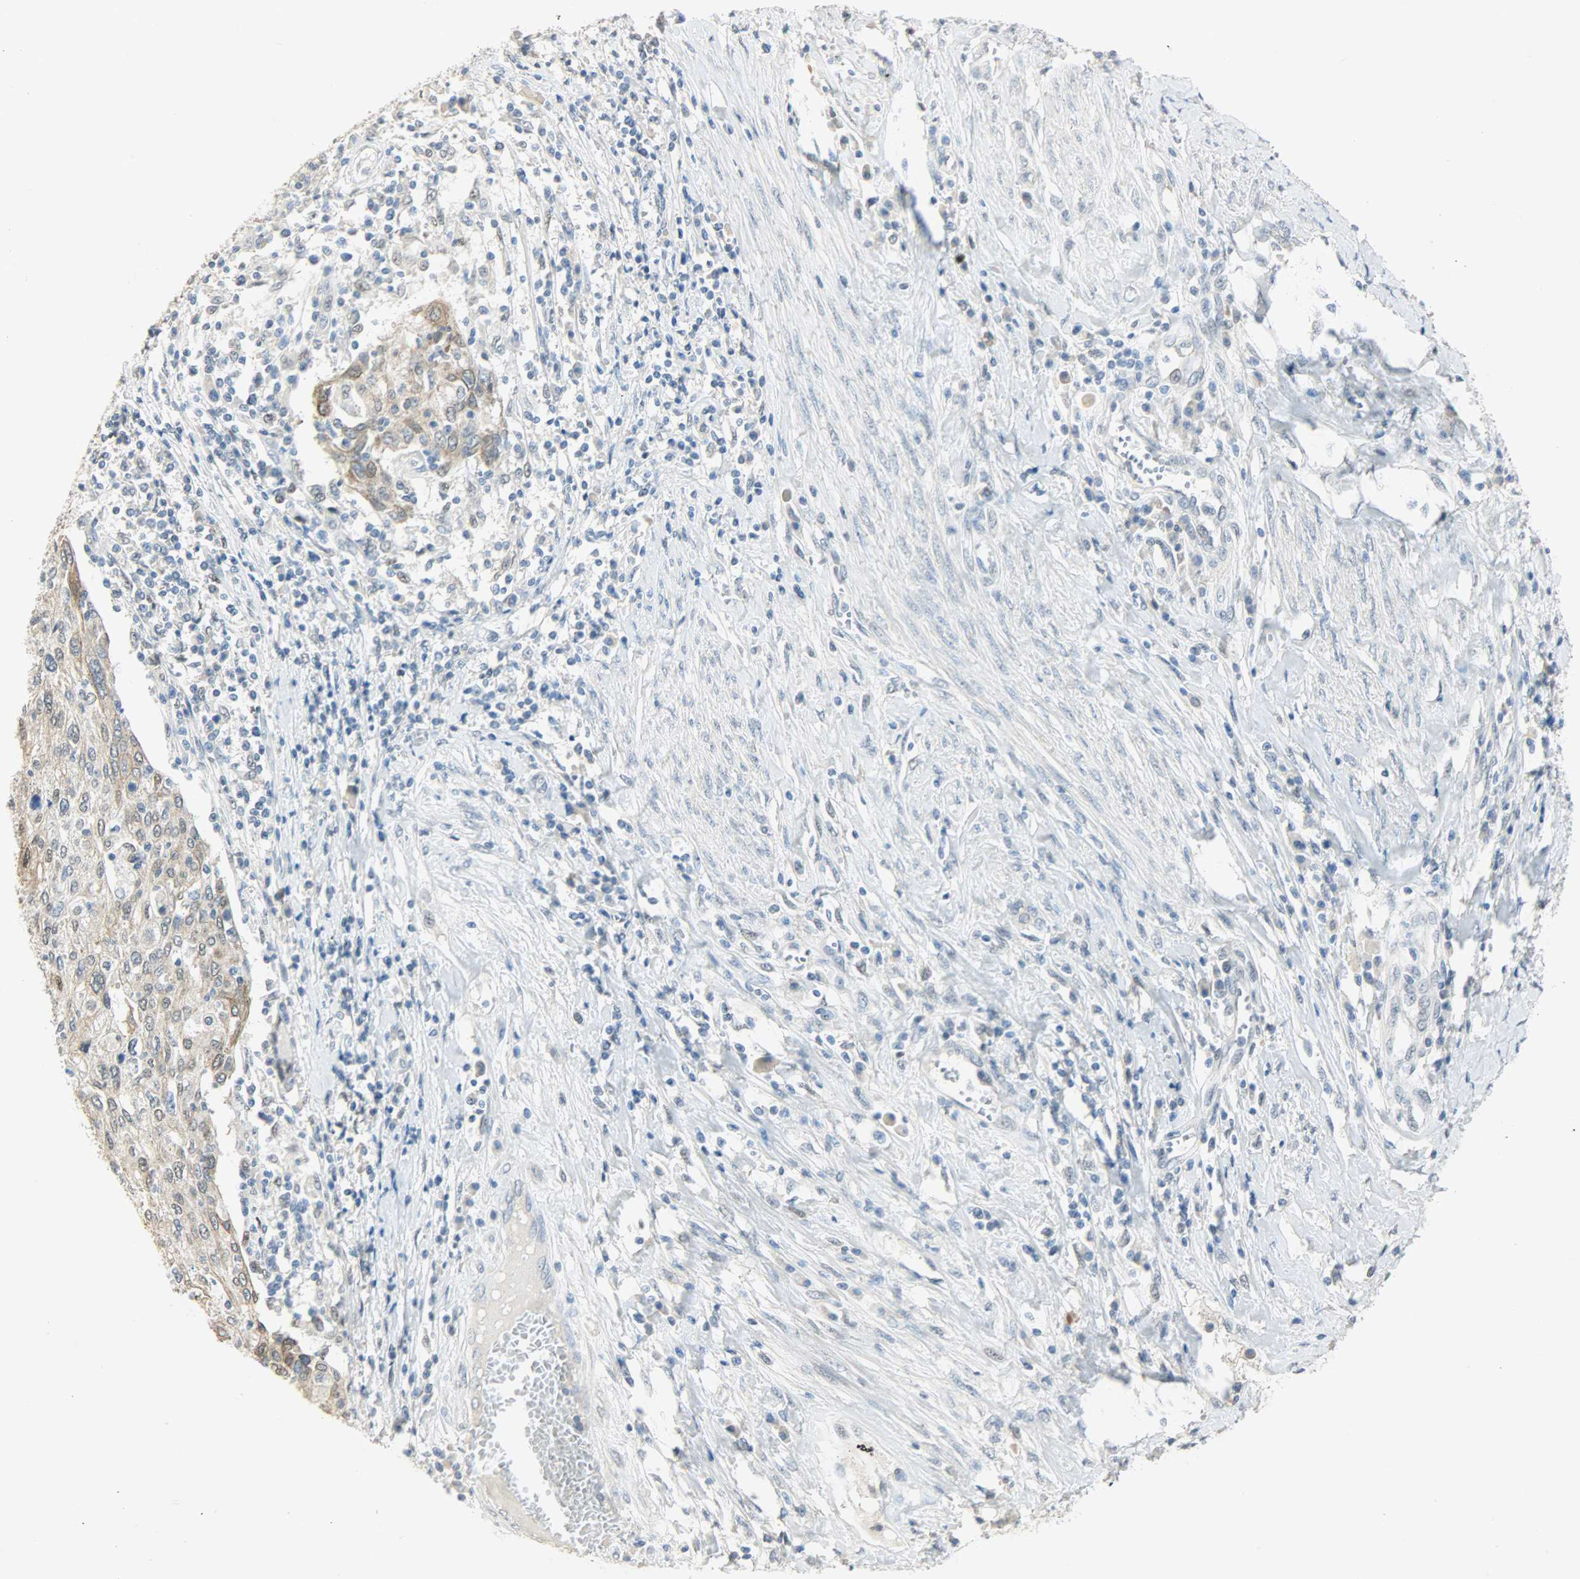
{"staining": {"intensity": "weak", "quantity": "25%-75%", "location": "cytoplasmic/membranous,nuclear"}, "tissue": "cervical cancer", "cell_type": "Tumor cells", "image_type": "cancer", "snomed": [{"axis": "morphology", "description": "Squamous cell carcinoma, NOS"}, {"axis": "topography", "description": "Cervix"}], "caption": "The photomicrograph shows immunohistochemical staining of cervical cancer (squamous cell carcinoma). There is weak cytoplasmic/membranous and nuclear expression is identified in about 25%-75% of tumor cells. The staining was performed using DAB to visualize the protein expression in brown, while the nuclei were stained in blue with hematoxylin (Magnification: 20x).", "gene": "PPARG", "patient": {"sex": "female", "age": 40}}